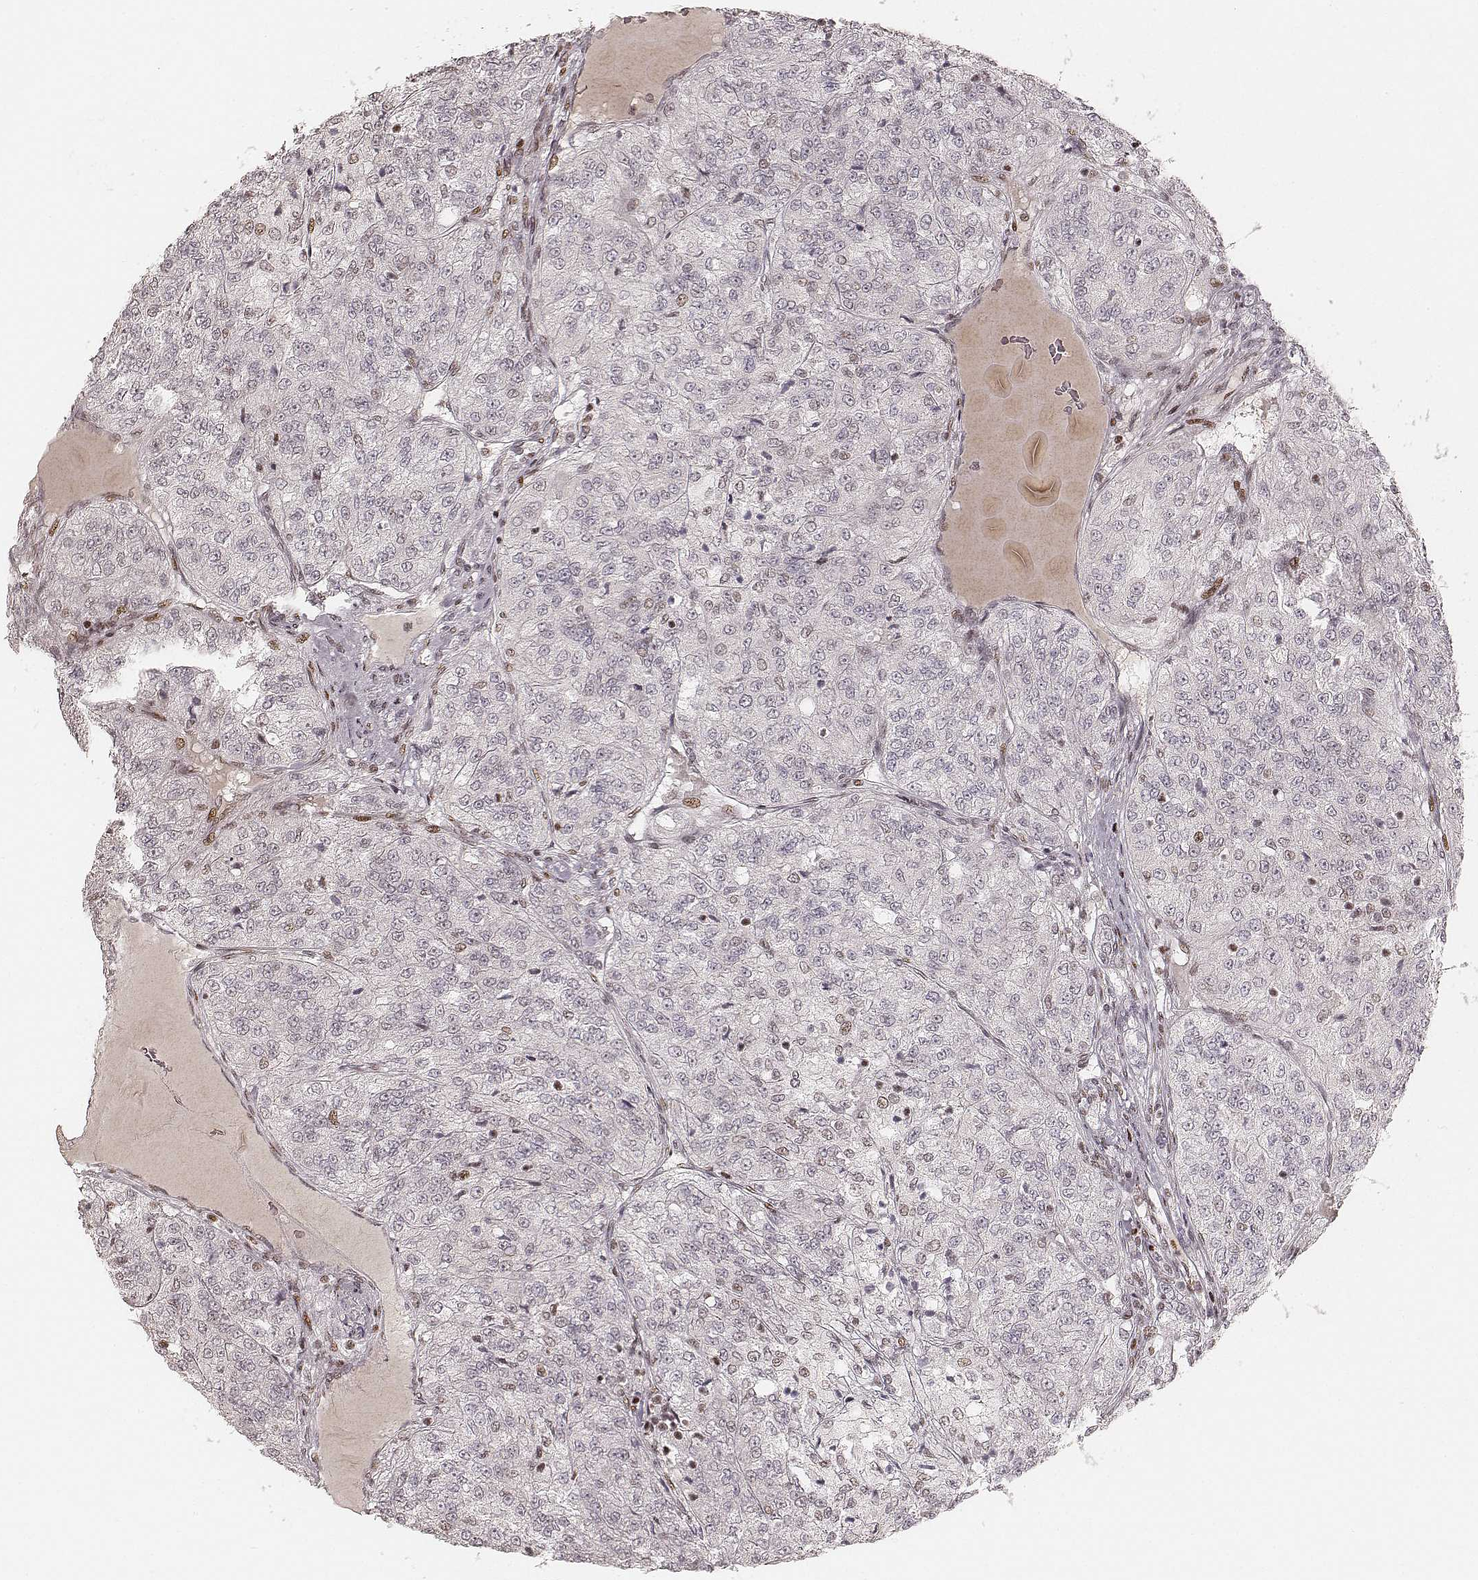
{"staining": {"intensity": "negative", "quantity": "none", "location": "none"}, "tissue": "renal cancer", "cell_type": "Tumor cells", "image_type": "cancer", "snomed": [{"axis": "morphology", "description": "Adenocarcinoma, NOS"}, {"axis": "topography", "description": "Kidney"}], "caption": "Immunohistochemistry (IHC) of human renal cancer (adenocarcinoma) reveals no positivity in tumor cells.", "gene": "HNRNPC", "patient": {"sex": "female", "age": 63}}